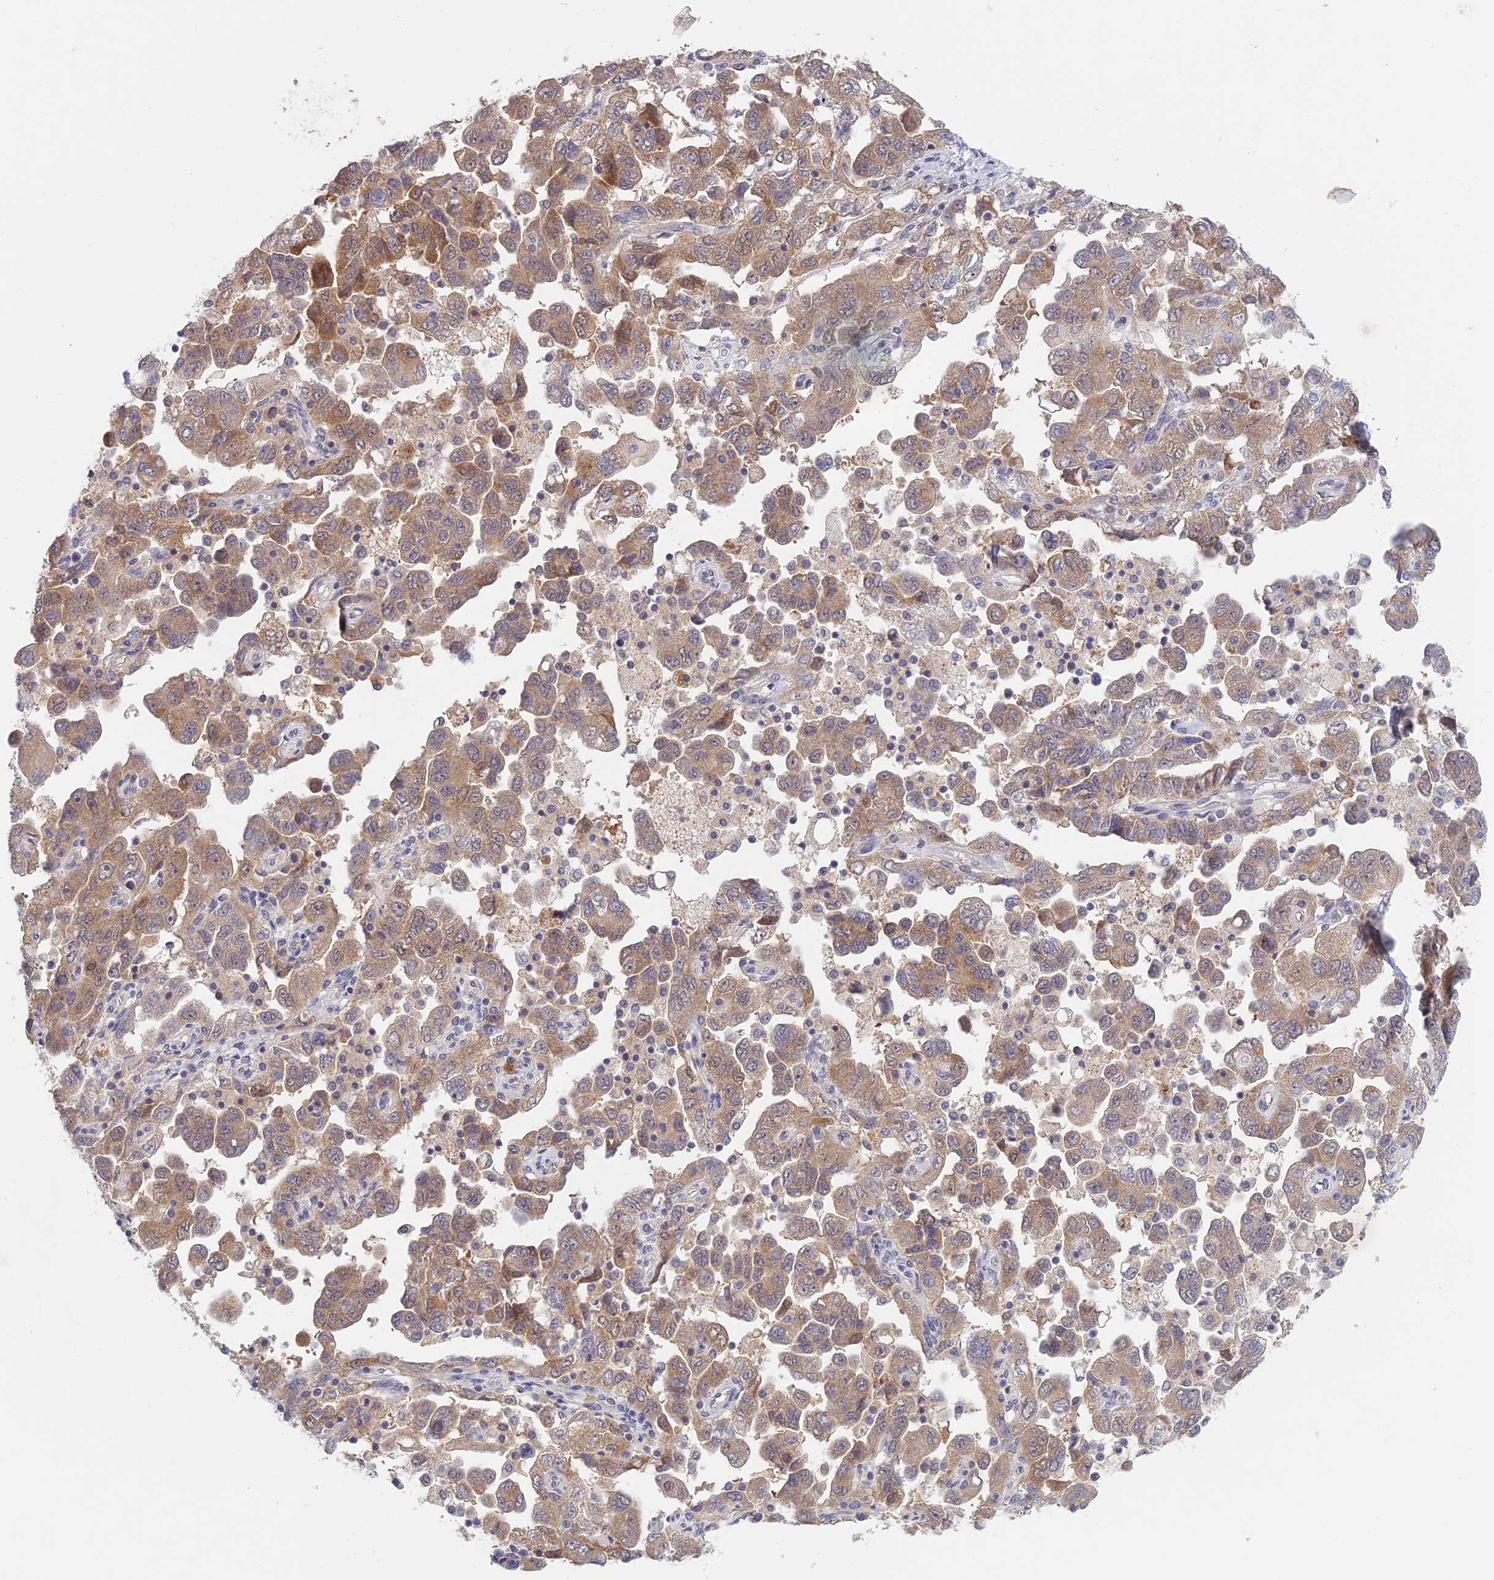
{"staining": {"intensity": "moderate", "quantity": ">75%", "location": "cytoplasmic/membranous"}, "tissue": "ovarian cancer", "cell_type": "Tumor cells", "image_type": "cancer", "snomed": [{"axis": "morphology", "description": "Carcinoma, NOS"}, {"axis": "morphology", "description": "Cystadenocarcinoma, serous, NOS"}, {"axis": "topography", "description": "Ovary"}], "caption": "This is a photomicrograph of IHC staining of ovarian cancer (serous cystadenocarcinoma), which shows moderate staining in the cytoplasmic/membranous of tumor cells.", "gene": "METTL26", "patient": {"sex": "female", "age": 69}}